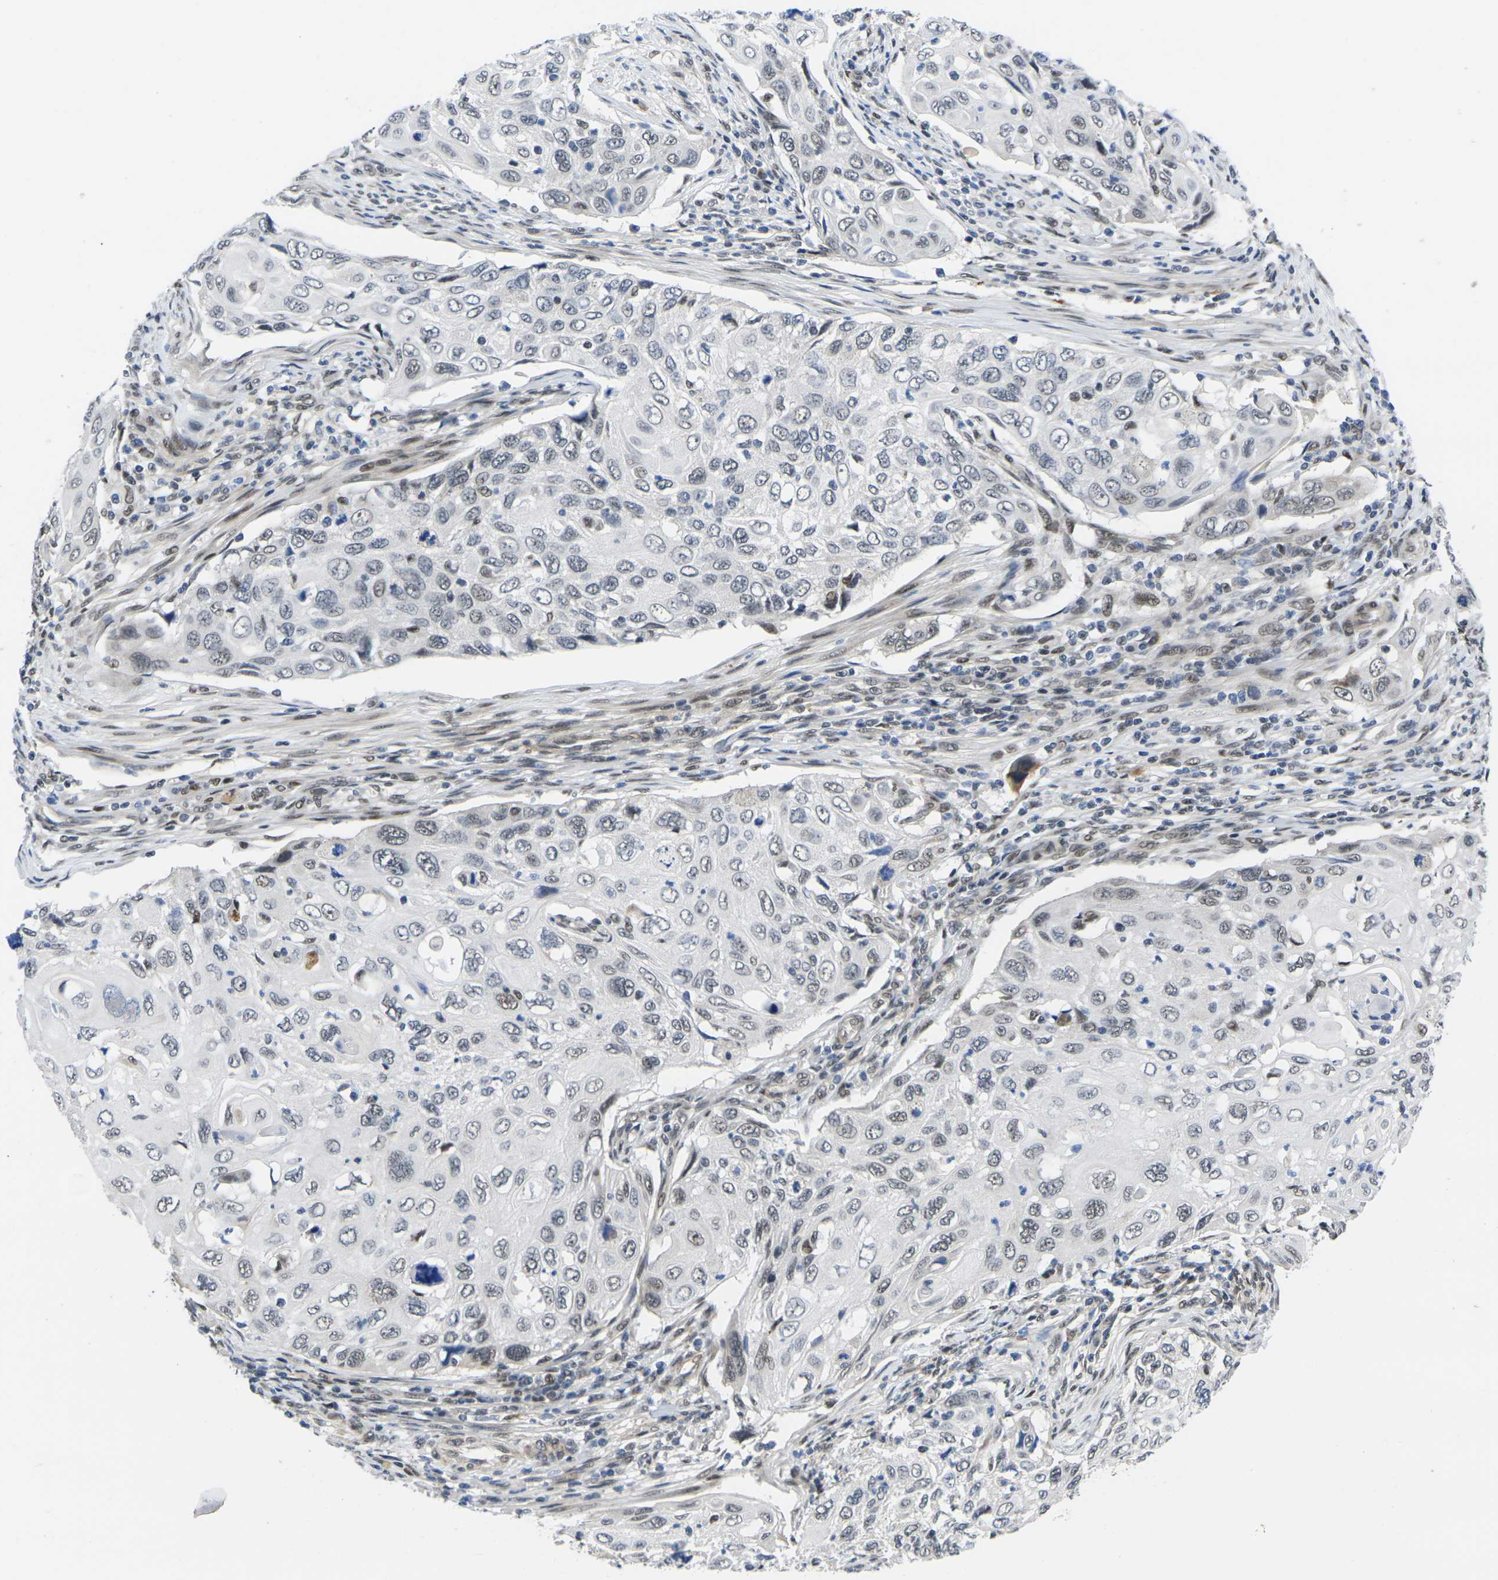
{"staining": {"intensity": "moderate", "quantity": "<25%", "location": "nuclear"}, "tissue": "cervical cancer", "cell_type": "Tumor cells", "image_type": "cancer", "snomed": [{"axis": "morphology", "description": "Squamous cell carcinoma, NOS"}, {"axis": "topography", "description": "Cervix"}], "caption": "Immunohistochemistry (IHC) micrograph of neoplastic tissue: cervical squamous cell carcinoma stained using immunohistochemistry shows low levels of moderate protein expression localized specifically in the nuclear of tumor cells, appearing as a nuclear brown color.", "gene": "RBM7", "patient": {"sex": "female", "age": 70}}